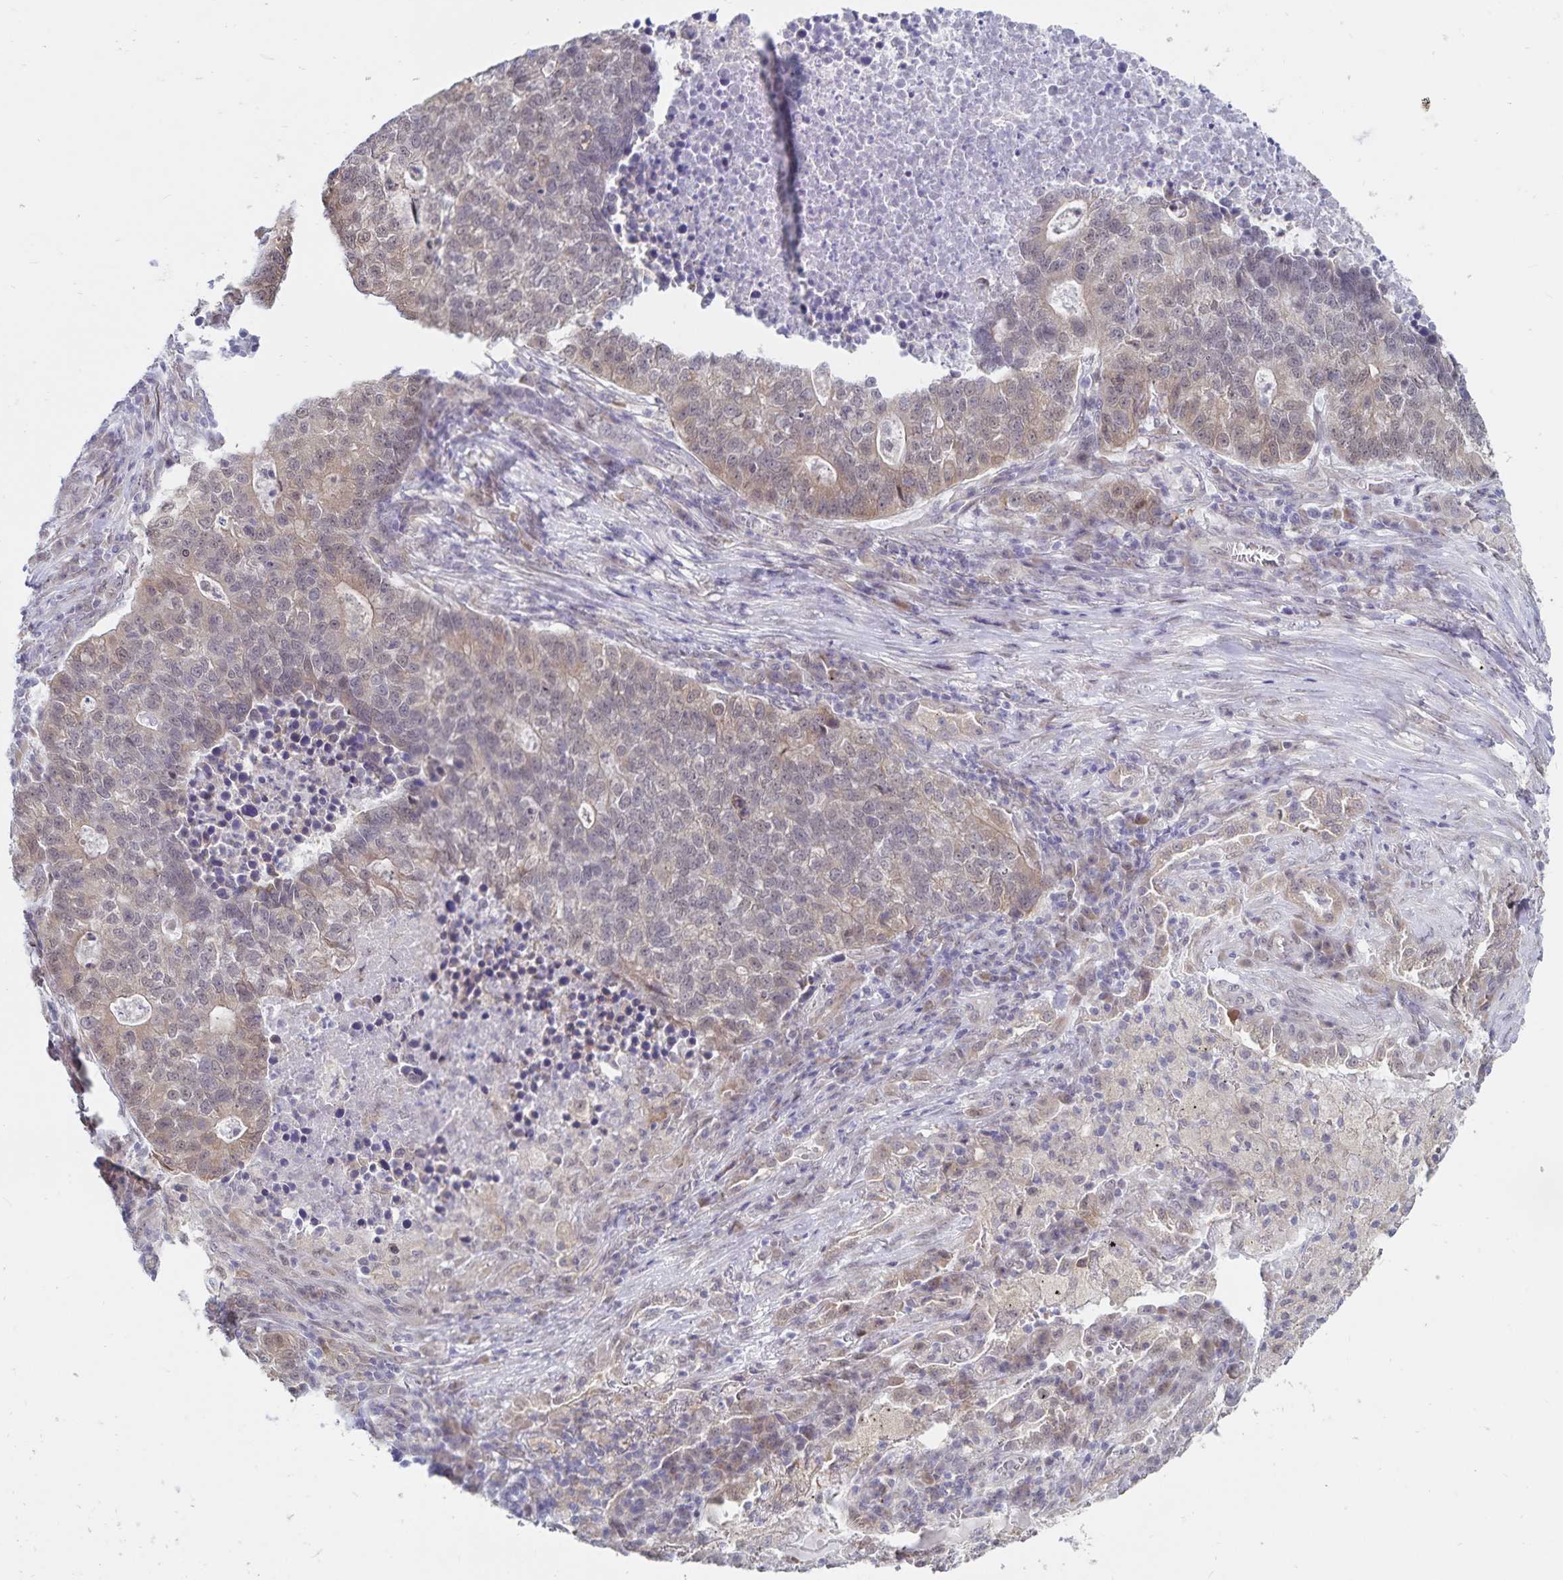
{"staining": {"intensity": "weak", "quantity": "<25%", "location": "cytoplasmic/membranous"}, "tissue": "lung cancer", "cell_type": "Tumor cells", "image_type": "cancer", "snomed": [{"axis": "morphology", "description": "Adenocarcinoma, NOS"}, {"axis": "topography", "description": "Lung"}], "caption": "Micrograph shows no significant protein positivity in tumor cells of adenocarcinoma (lung).", "gene": "ATP2A2", "patient": {"sex": "male", "age": 57}}